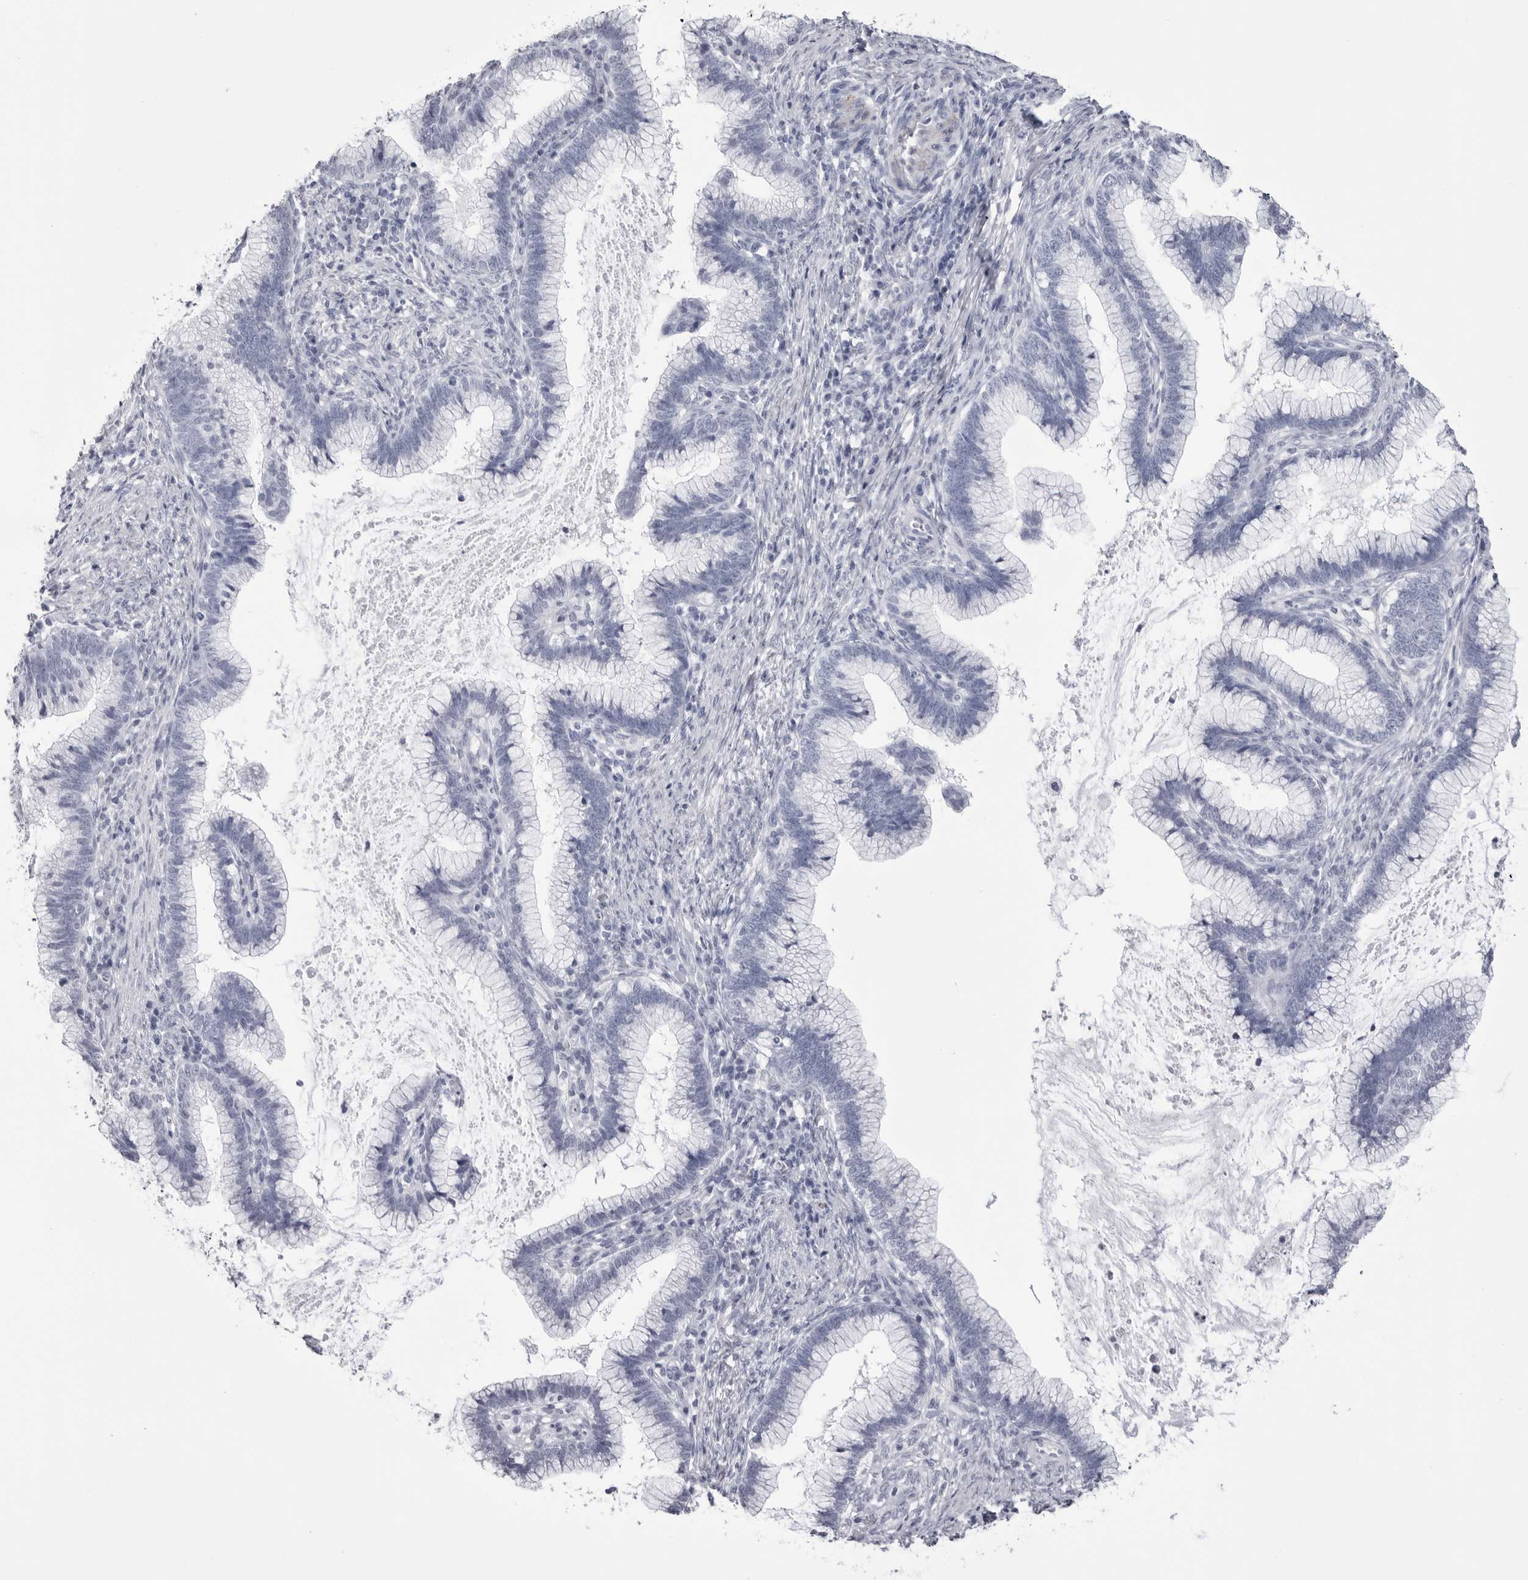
{"staining": {"intensity": "negative", "quantity": "none", "location": "none"}, "tissue": "cervical cancer", "cell_type": "Tumor cells", "image_type": "cancer", "snomed": [{"axis": "morphology", "description": "Adenocarcinoma, NOS"}, {"axis": "topography", "description": "Cervix"}], "caption": "Tumor cells show no significant expression in cervical cancer (adenocarcinoma). (Stains: DAB (3,3'-diaminobenzidine) immunohistochemistry (IHC) with hematoxylin counter stain, Microscopy: brightfield microscopy at high magnification).", "gene": "COL26A1", "patient": {"sex": "female", "age": 36}}